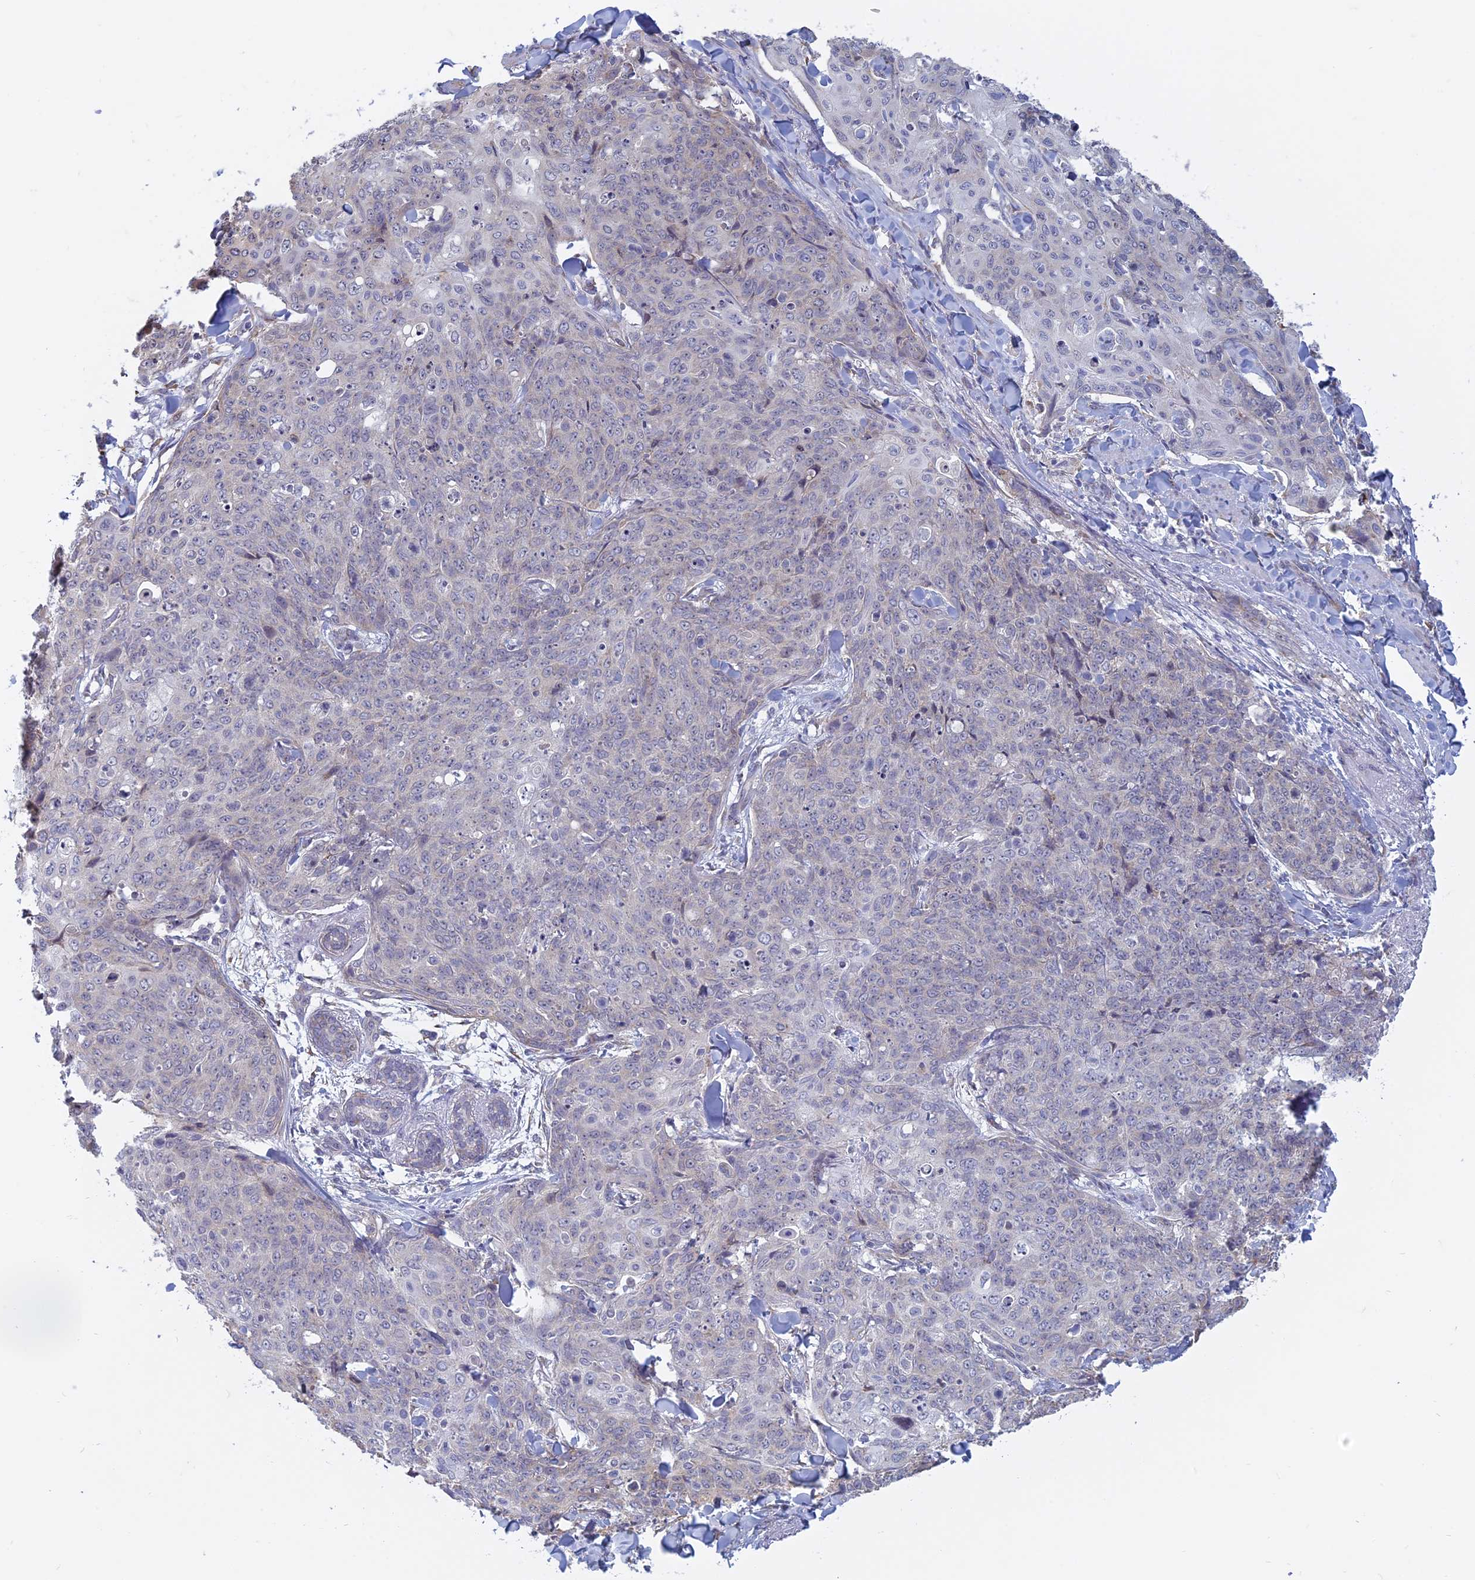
{"staining": {"intensity": "negative", "quantity": "none", "location": "none"}, "tissue": "skin cancer", "cell_type": "Tumor cells", "image_type": "cancer", "snomed": [{"axis": "morphology", "description": "Squamous cell carcinoma, NOS"}, {"axis": "topography", "description": "Skin"}, {"axis": "topography", "description": "Vulva"}], "caption": "A micrograph of human skin cancer is negative for staining in tumor cells.", "gene": "RPS19BP1", "patient": {"sex": "female", "age": 85}}